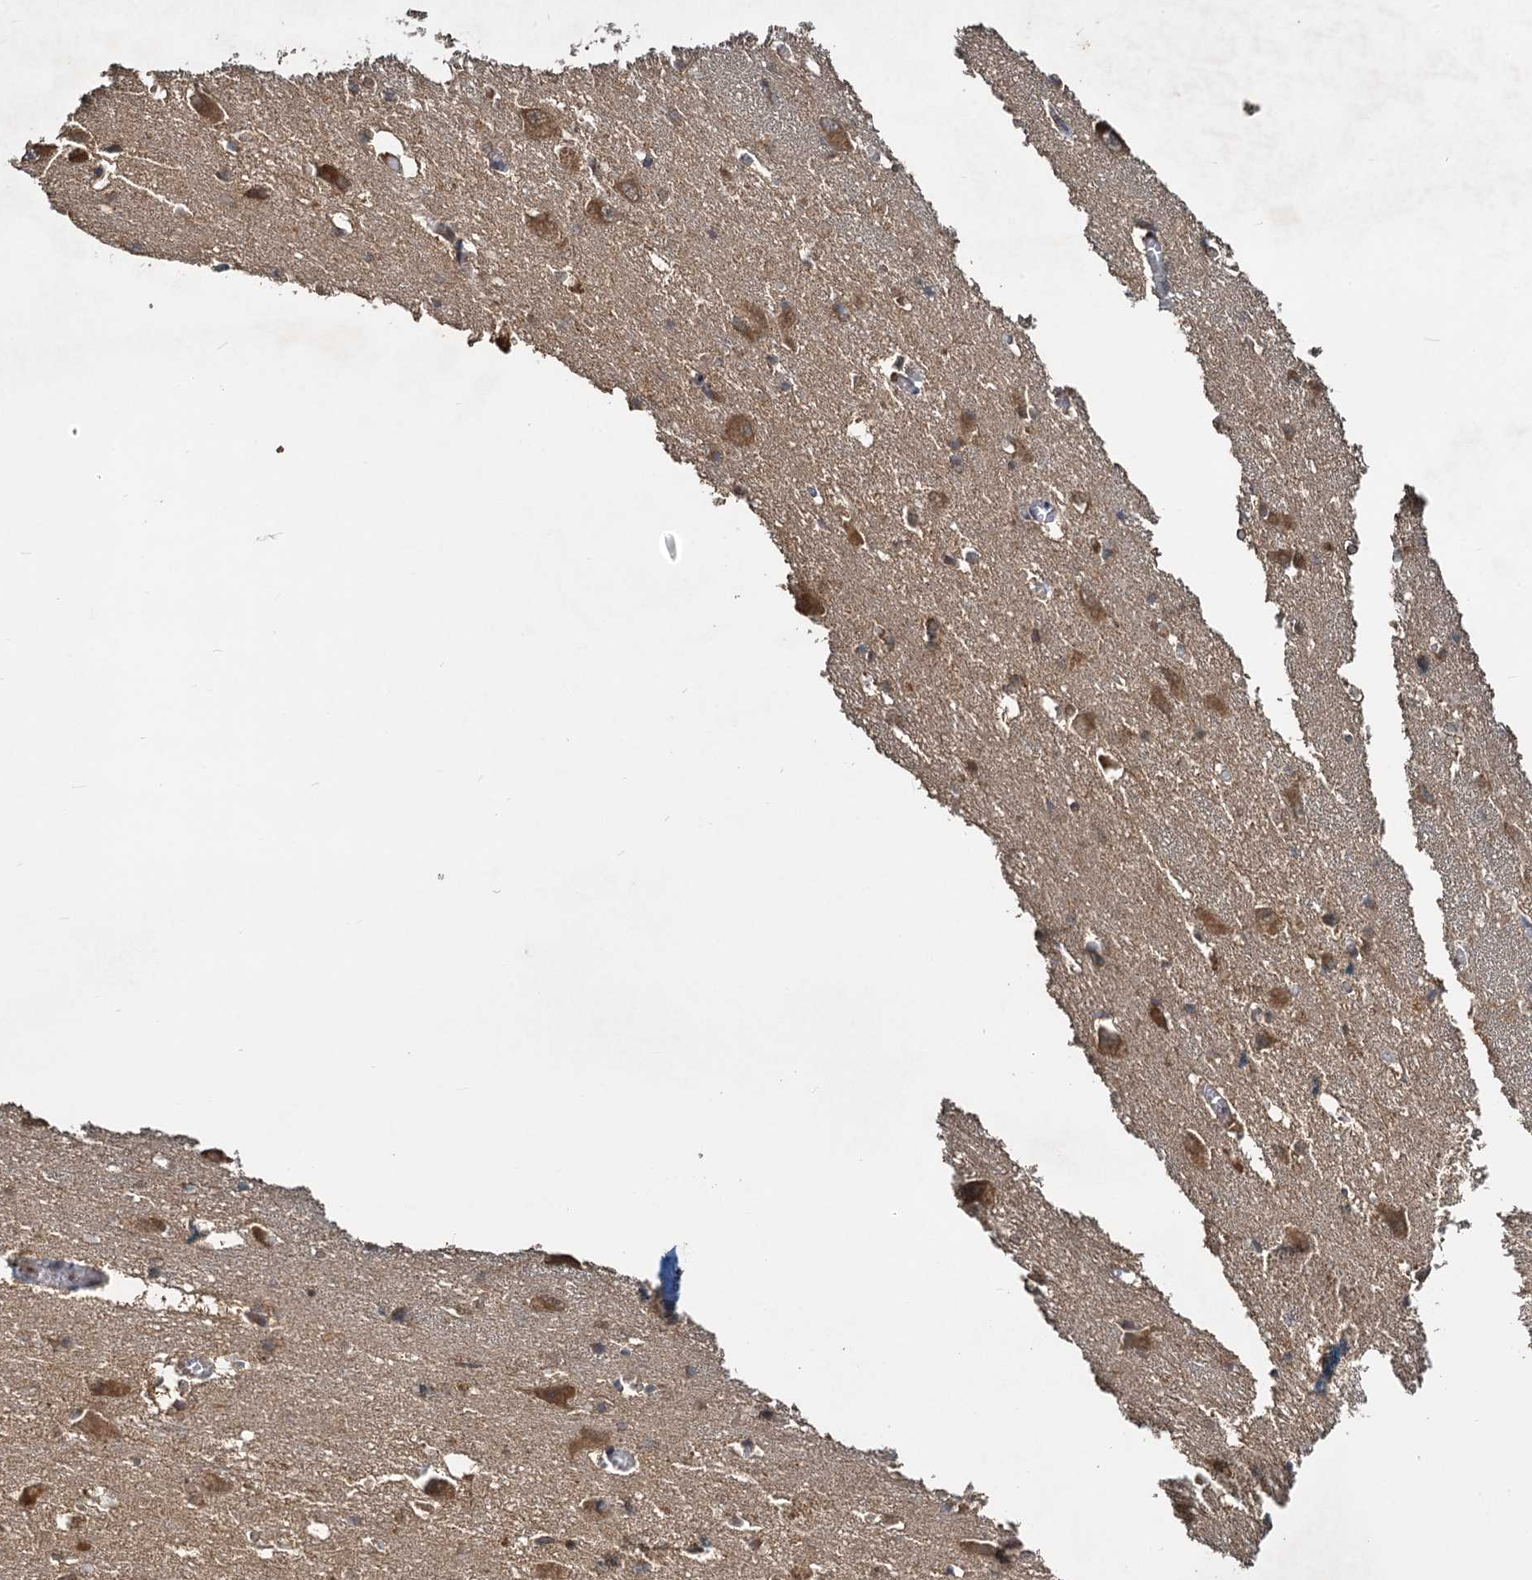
{"staining": {"intensity": "moderate", "quantity": "<25%", "location": "cytoplasmic/membranous"}, "tissue": "caudate", "cell_type": "Glial cells", "image_type": "normal", "snomed": [{"axis": "morphology", "description": "Normal tissue, NOS"}, {"axis": "topography", "description": "Lateral ventricle wall"}], "caption": "This image demonstrates immunohistochemistry (IHC) staining of normal caudate, with low moderate cytoplasmic/membranous expression in approximately <25% of glial cells.", "gene": "HYI", "patient": {"sex": "male", "age": 37}}